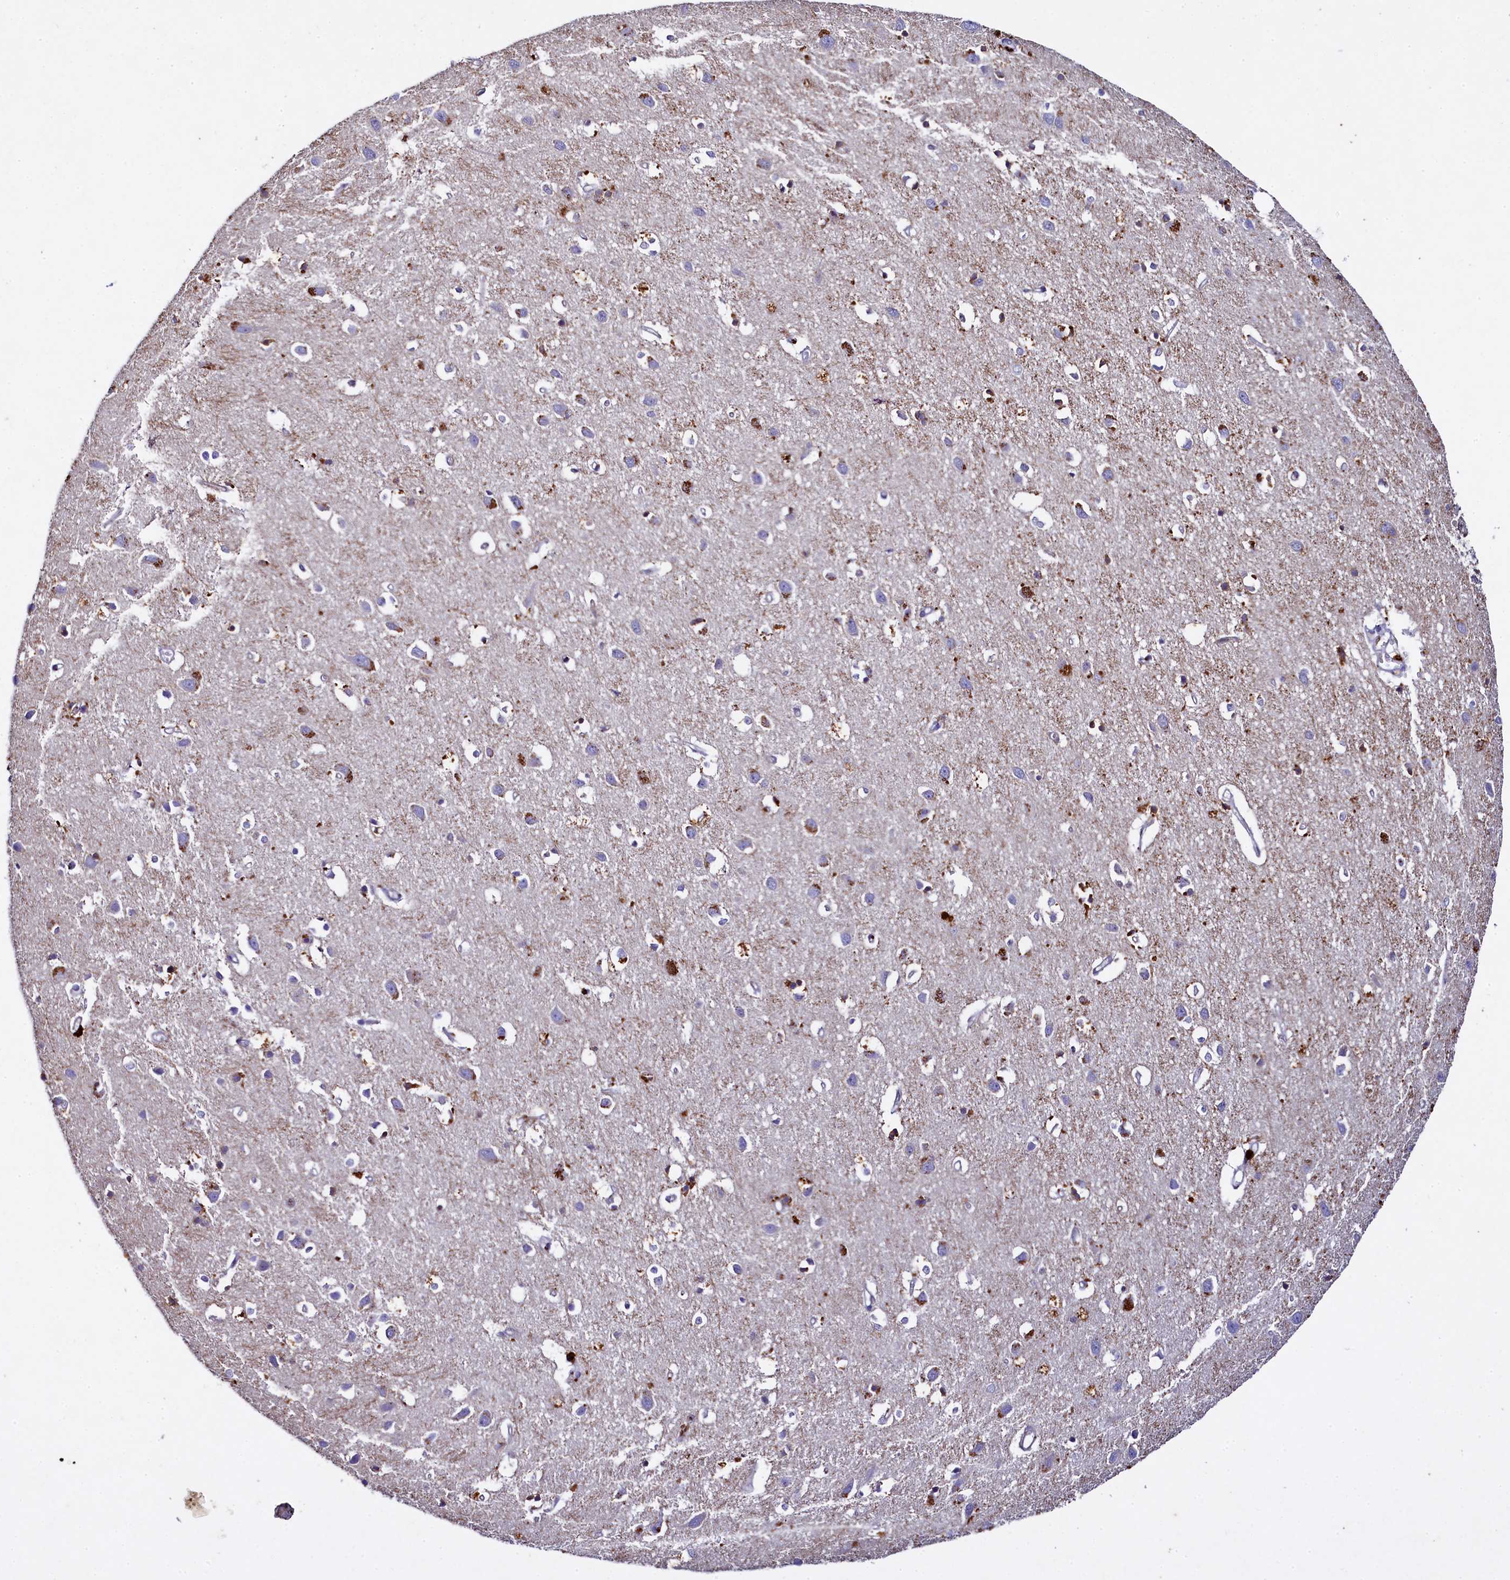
{"staining": {"intensity": "negative", "quantity": "none", "location": "none"}, "tissue": "cerebral cortex", "cell_type": "Endothelial cells", "image_type": "normal", "snomed": [{"axis": "morphology", "description": "Normal tissue, NOS"}, {"axis": "topography", "description": "Cerebral cortex"}], "caption": "A high-resolution histopathology image shows immunohistochemistry staining of normal cerebral cortex, which exhibits no significant expression in endothelial cells. (Immunohistochemistry (ihc), brightfield microscopy, high magnification).", "gene": "TGDS", "patient": {"sex": "female", "age": 64}}